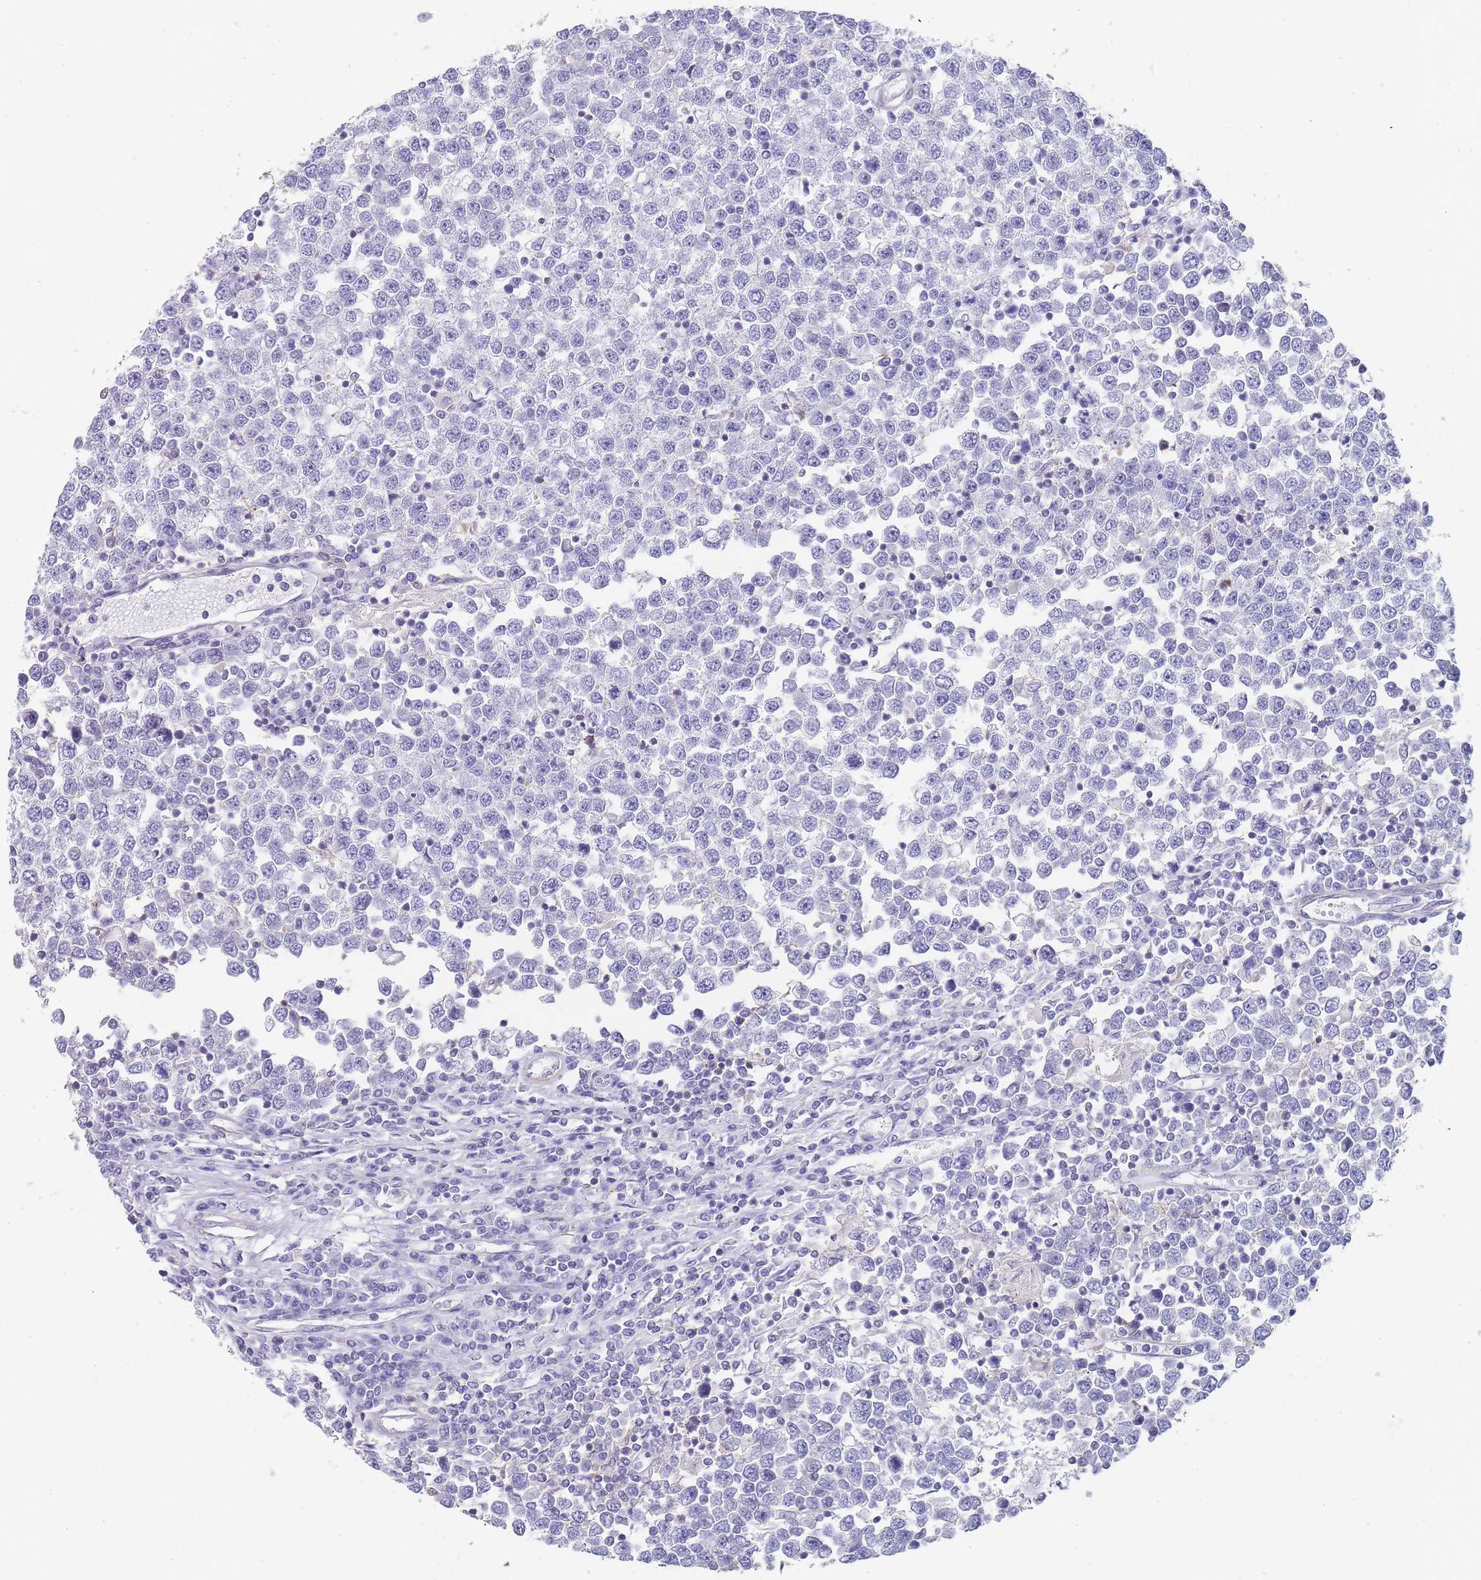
{"staining": {"intensity": "negative", "quantity": "none", "location": "none"}, "tissue": "testis cancer", "cell_type": "Tumor cells", "image_type": "cancer", "snomed": [{"axis": "morphology", "description": "Seminoma, NOS"}, {"axis": "topography", "description": "Testis"}], "caption": "Testis seminoma stained for a protein using IHC exhibits no positivity tumor cells.", "gene": "NOP14", "patient": {"sex": "male", "age": 65}}